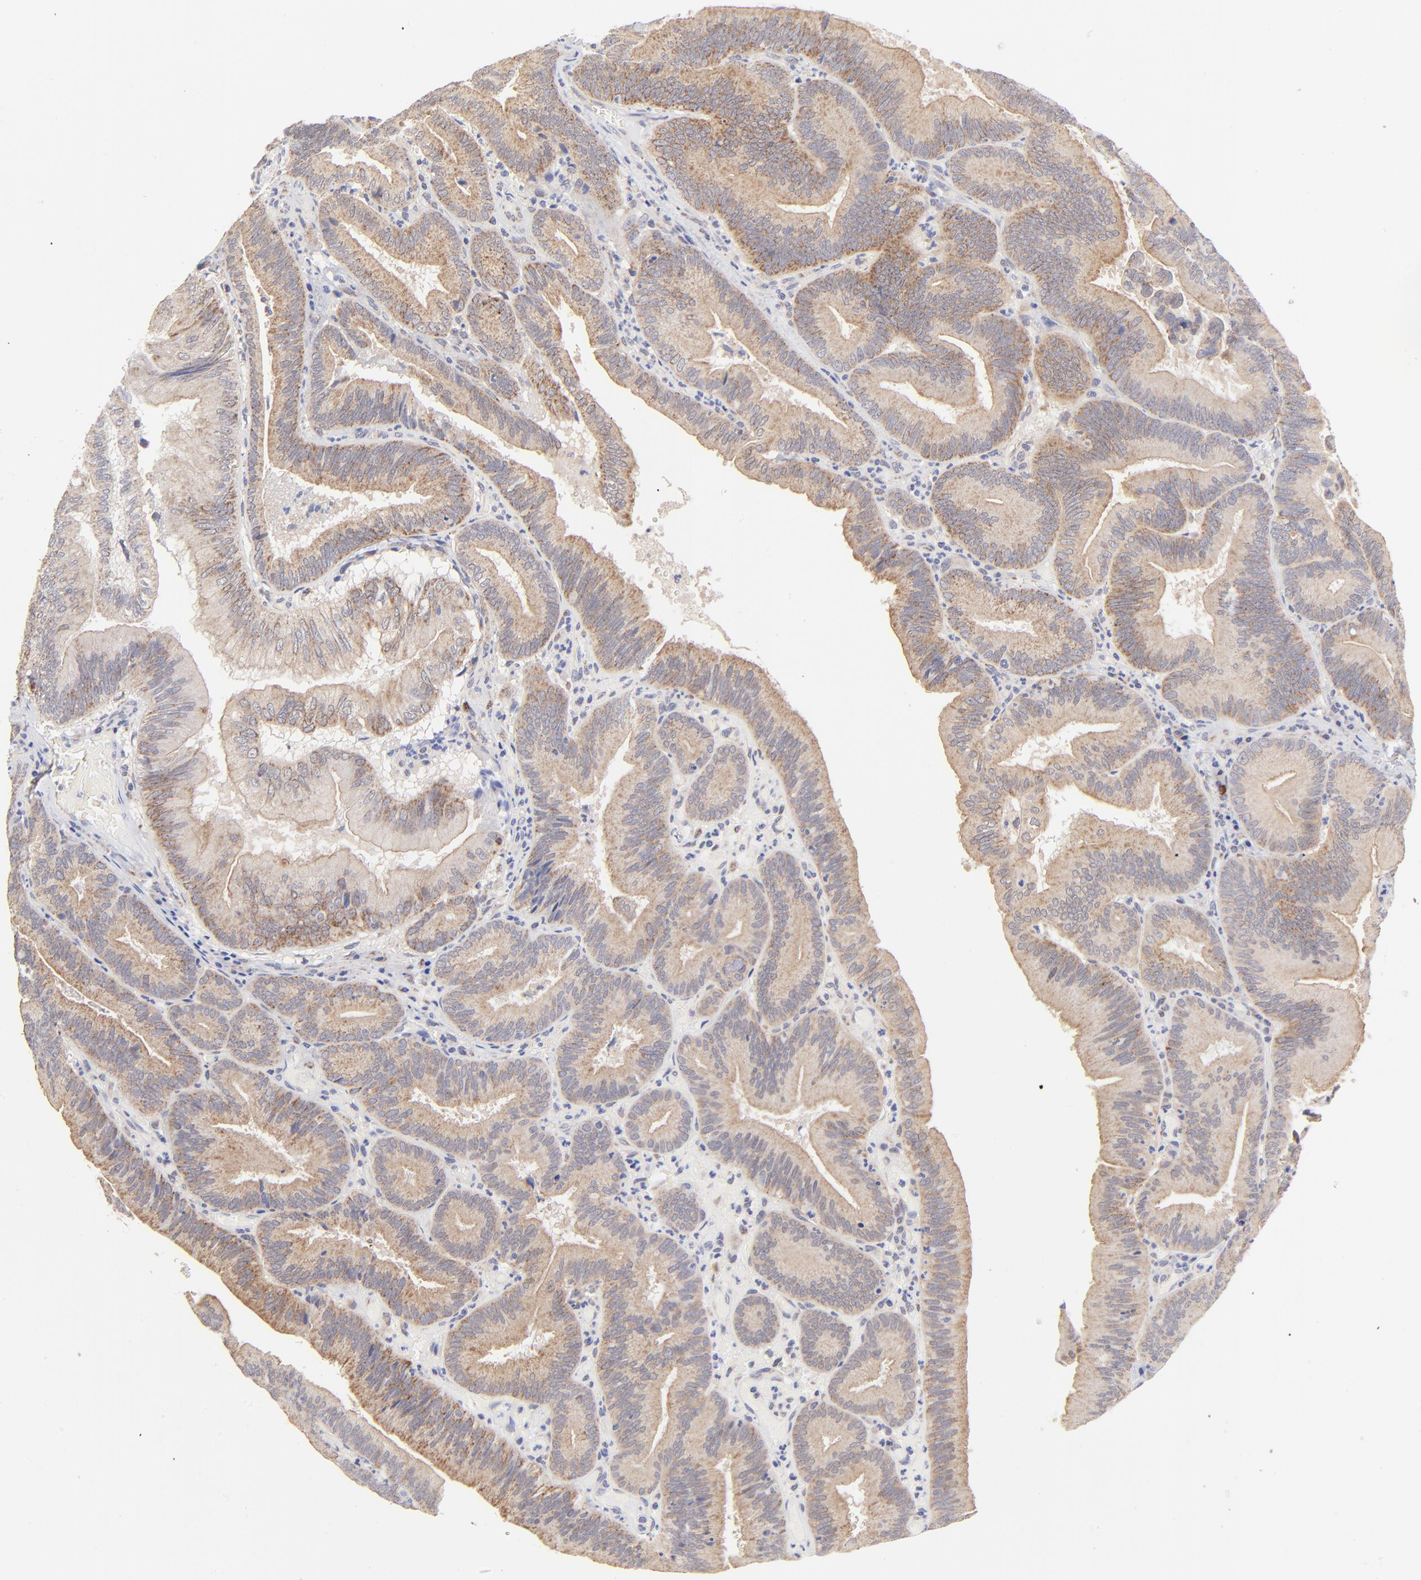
{"staining": {"intensity": "moderate", "quantity": ">75%", "location": "cytoplasmic/membranous"}, "tissue": "pancreatic cancer", "cell_type": "Tumor cells", "image_type": "cancer", "snomed": [{"axis": "morphology", "description": "Adenocarcinoma, NOS"}, {"axis": "topography", "description": "Pancreas"}], "caption": "A high-resolution photomicrograph shows immunohistochemistry staining of adenocarcinoma (pancreatic), which displays moderate cytoplasmic/membranous positivity in approximately >75% of tumor cells. The protein of interest is stained brown, and the nuclei are stained in blue (DAB (3,3'-diaminobenzidine) IHC with brightfield microscopy, high magnification).", "gene": "FBXL12", "patient": {"sex": "male", "age": 82}}